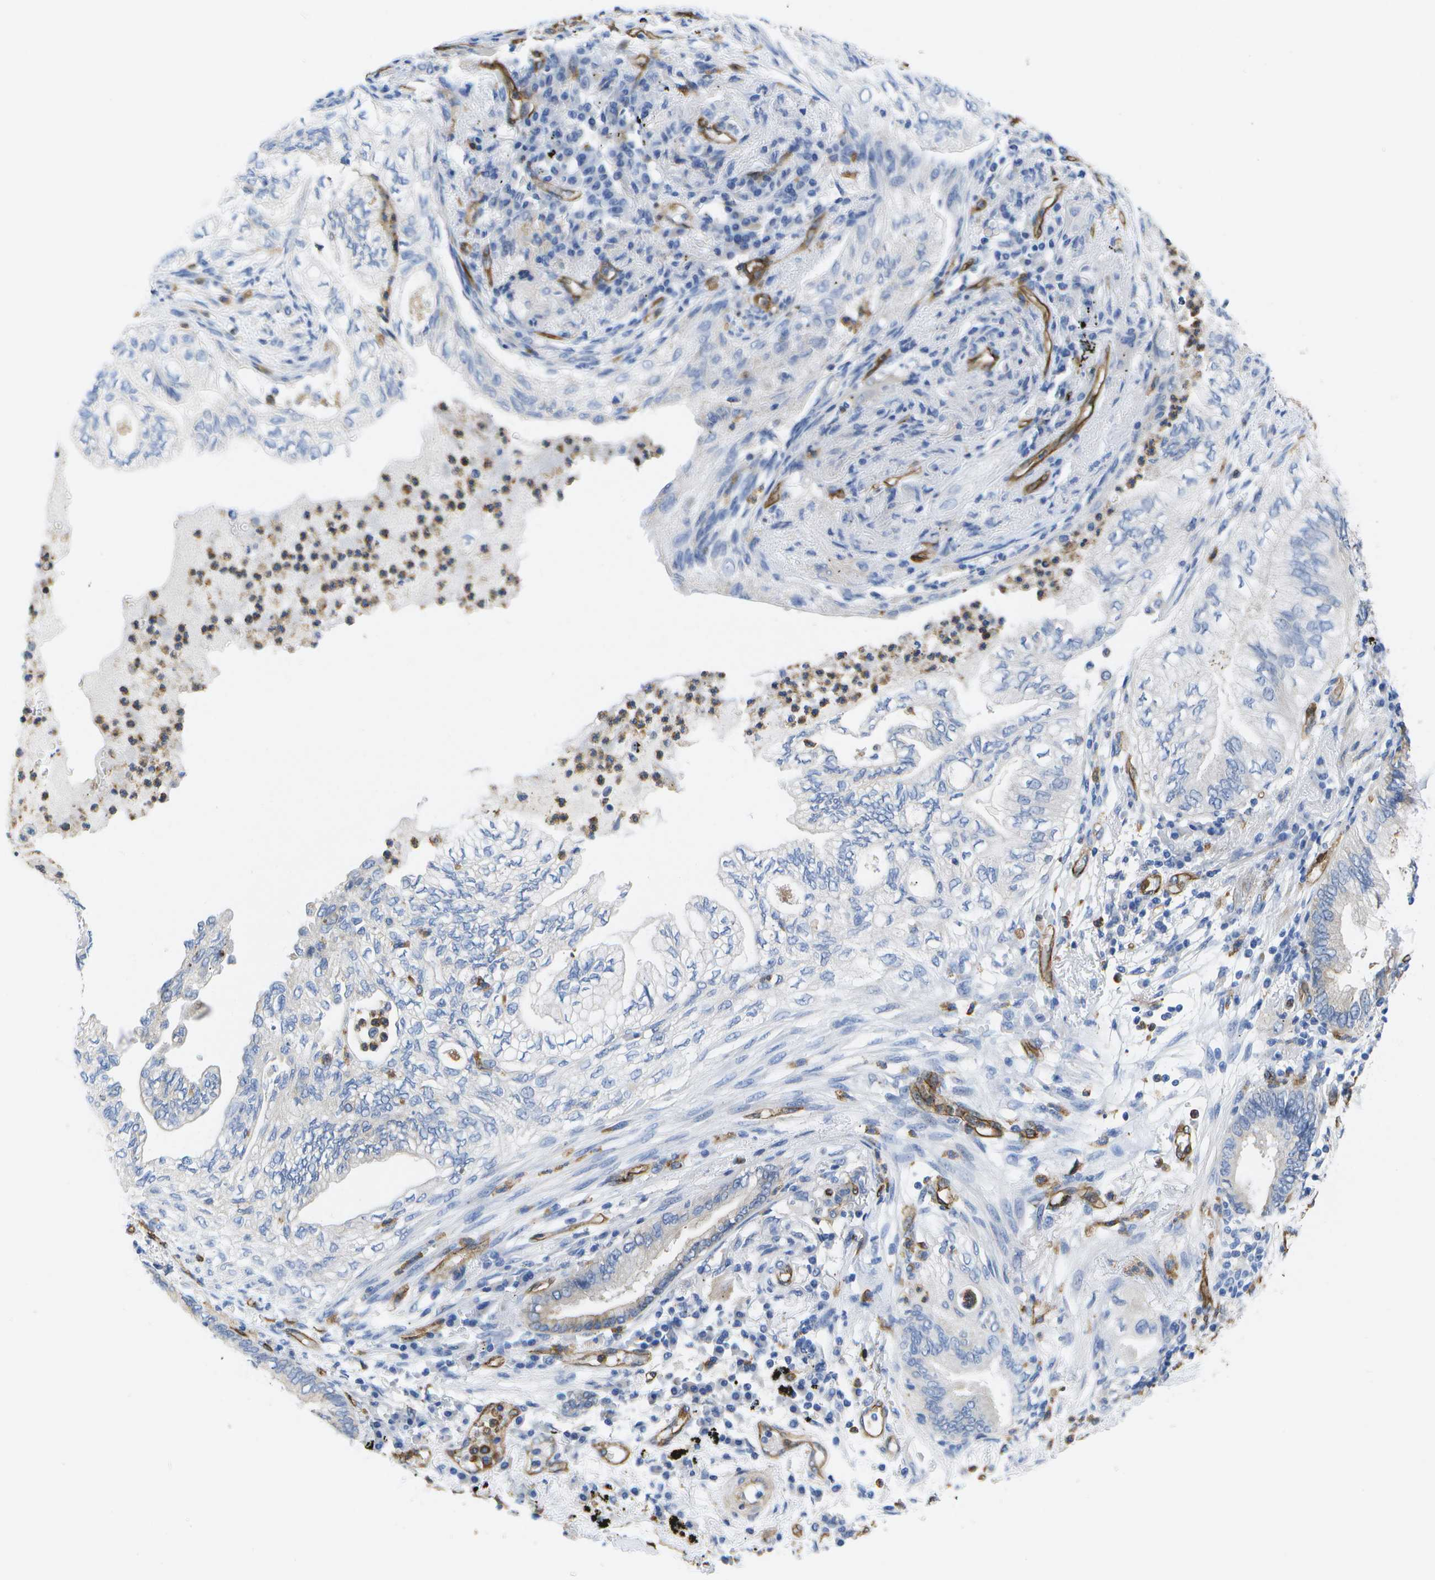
{"staining": {"intensity": "negative", "quantity": "none", "location": "none"}, "tissue": "lung cancer", "cell_type": "Tumor cells", "image_type": "cancer", "snomed": [{"axis": "morphology", "description": "Normal tissue, NOS"}, {"axis": "morphology", "description": "Adenocarcinoma, NOS"}, {"axis": "topography", "description": "Bronchus"}, {"axis": "topography", "description": "Lung"}], "caption": "Protein analysis of lung cancer (adenocarcinoma) exhibits no significant positivity in tumor cells. The staining was performed using DAB to visualize the protein expression in brown, while the nuclei were stained in blue with hematoxylin (Magnification: 20x).", "gene": "DYSF", "patient": {"sex": "female", "age": 70}}